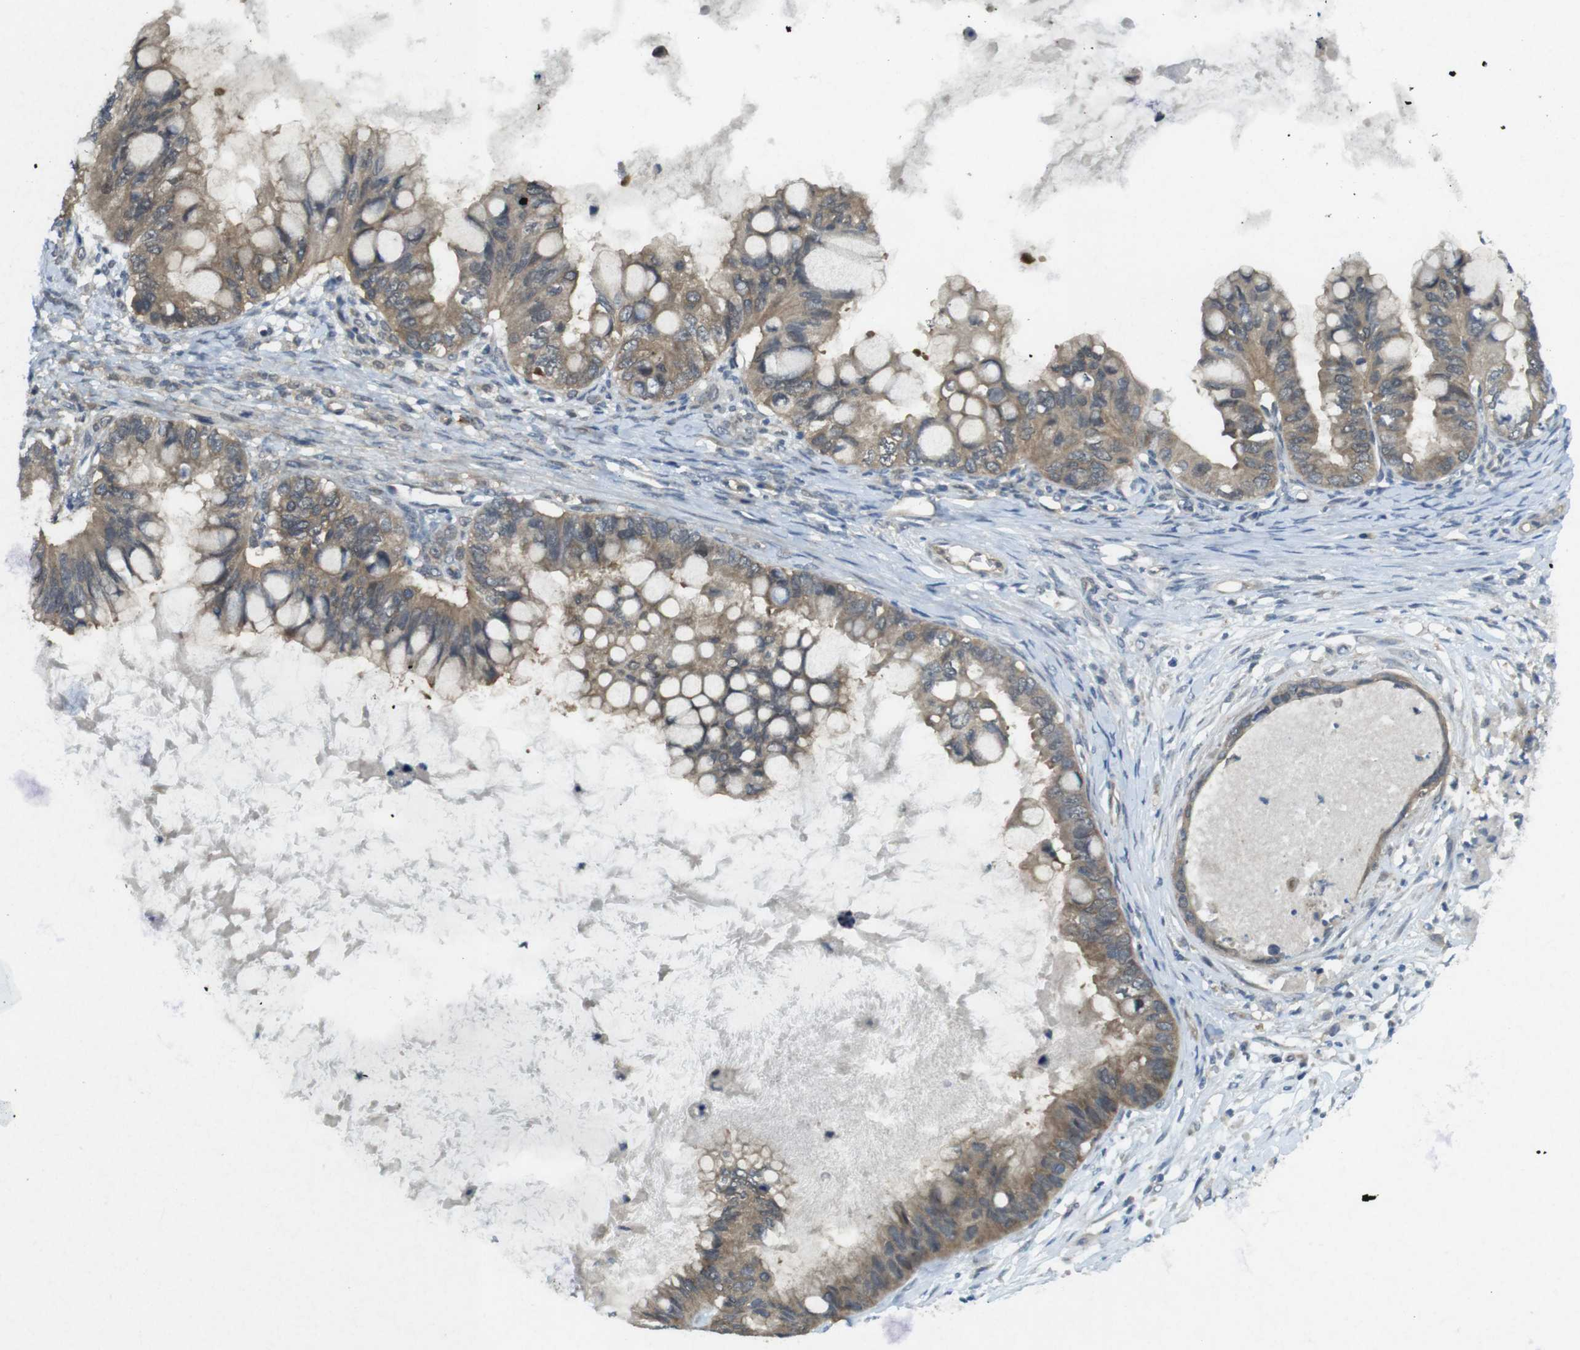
{"staining": {"intensity": "weak", "quantity": ">75%", "location": "cytoplasmic/membranous"}, "tissue": "ovarian cancer", "cell_type": "Tumor cells", "image_type": "cancer", "snomed": [{"axis": "morphology", "description": "Cystadenocarcinoma, mucinous, NOS"}, {"axis": "topography", "description": "Ovary"}], "caption": "DAB (3,3'-diaminobenzidine) immunohistochemical staining of human ovarian cancer (mucinous cystadenocarcinoma) reveals weak cytoplasmic/membranous protein expression in about >75% of tumor cells.", "gene": "SUGT1", "patient": {"sex": "female", "age": 80}}